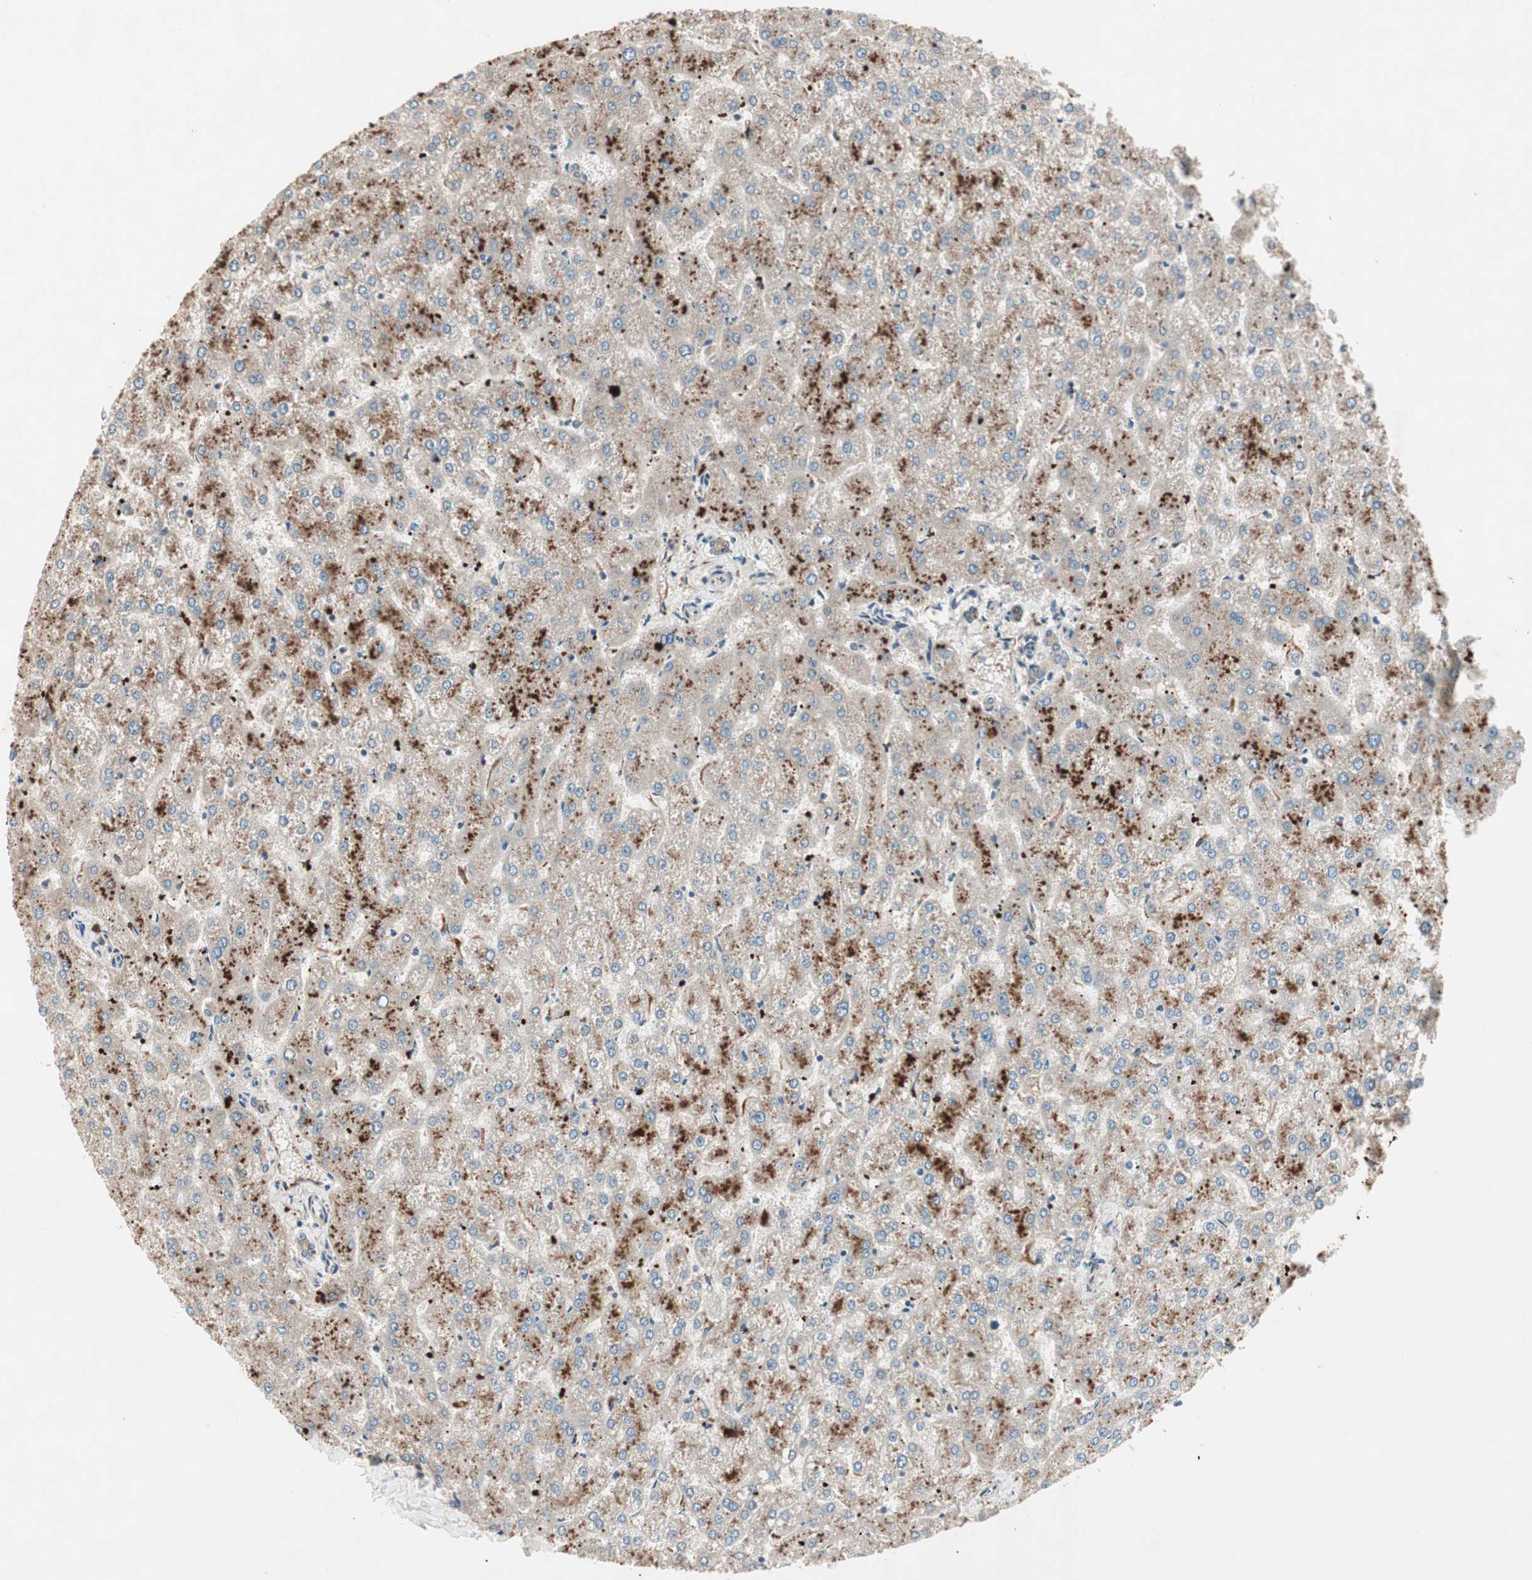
{"staining": {"intensity": "weak", "quantity": "25%-75%", "location": "cytoplasmic/membranous"}, "tissue": "liver", "cell_type": "Cholangiocytes", "image_type": "normal", "snomed": [{"axis": "morphology", "description": "Normal tissue, NOS"}, {"axis": "topography", "description": "Liver"}], "caption": "High-magnification brightfield microscopy of benign liver stained with DAB (3,3'-diaminobenzidine) (brown) and counterstained with hematoxylin (blue). cholangiocytes exhibit weak cytoplasmic/membranous expression is appreciated in about25%-75% of cells. The staining was performed using DAB (3,3'-diaminobenzidine) to visualize the protein expression in brown, while the nuclei were stained in blue with hematoxylin (Magnification: 20x).", "gene": "FGFR4", "patient": {"sex": "female", "age": 32}}